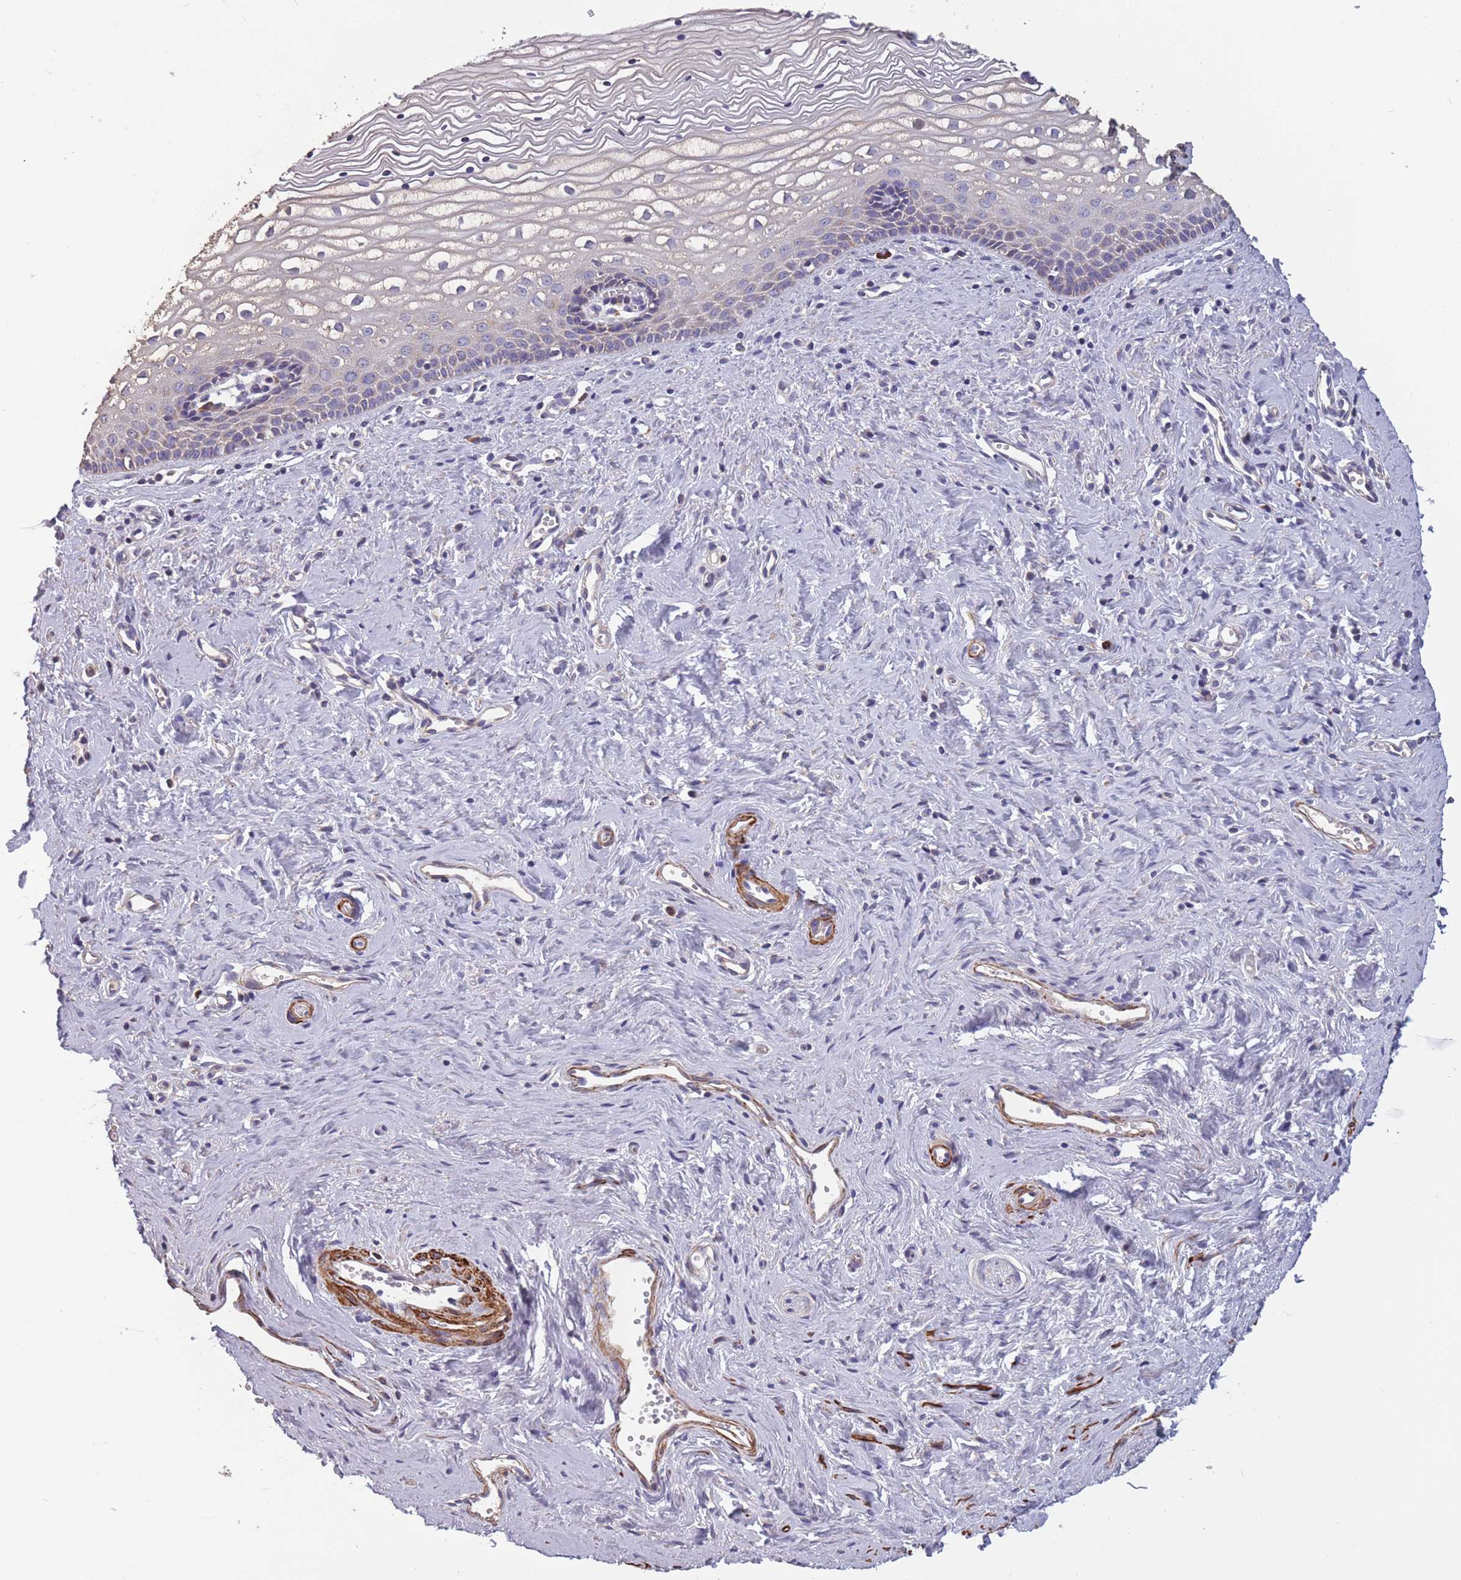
{"staining": {"intensity": "negative", "quantity": "none", "location": "none"}, "tissue": "vagina", "cell_type": "Squamous epithelial cells", "image_type": "normal", "snomed": [{"axis": "morphology", "description": "Normal tissue, NOS"}, {"axis": "topography", "description": "Vagina"}], "caption": "Squamous epithelial cells are negative for protein expression in normal human vagina. (Immunohistochemistry (ihc), brightfield microscopy, high magnification).", "gene": "TOMM40L", "patient": {"sex": "female", "age": 59}}